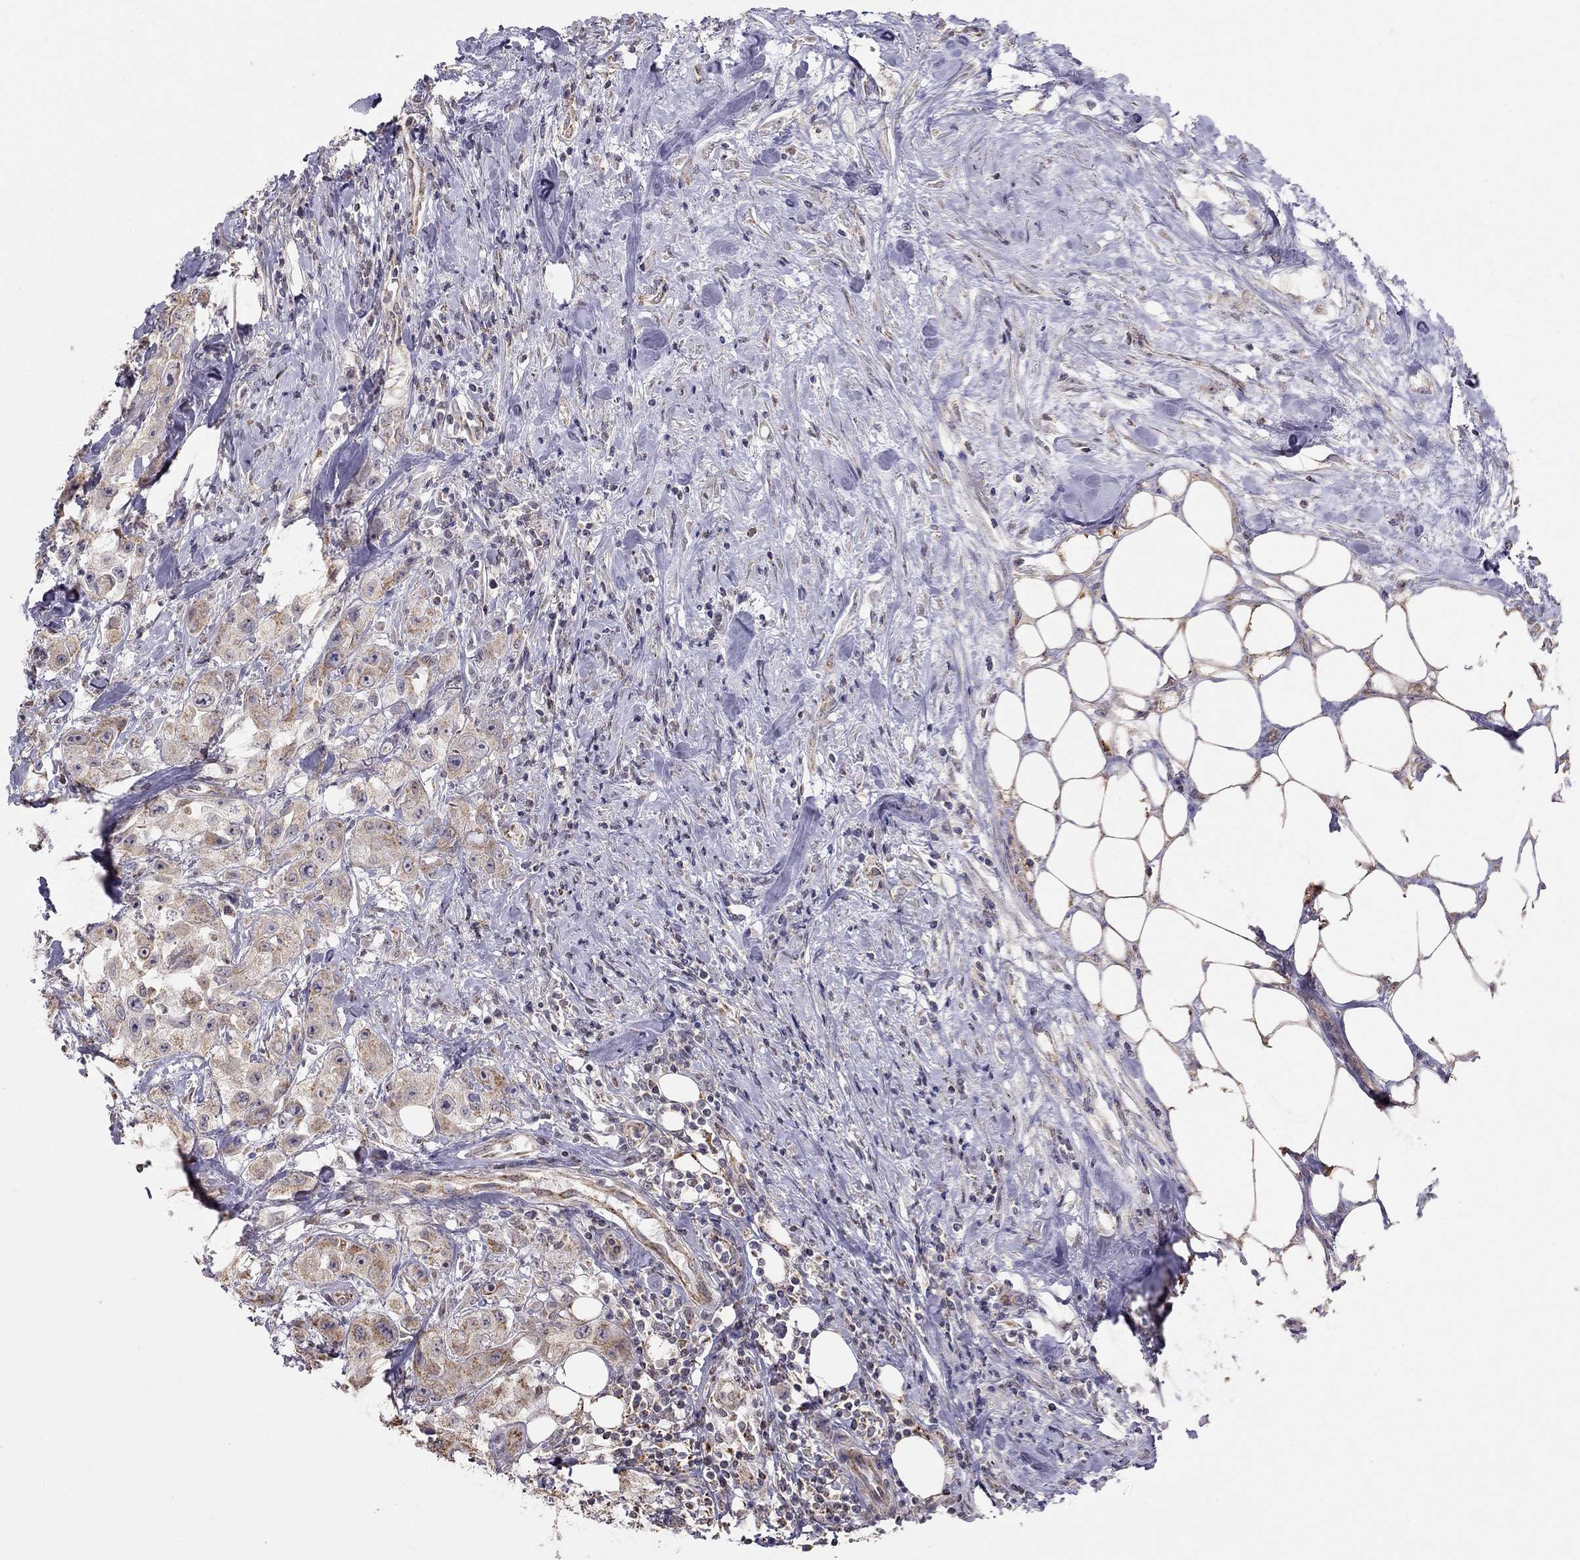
{"staining": {"intensity": "moderate", "quantity": "25%-75%", "location": "cytoplasmic/membranous"}, "tissue": "urothelial cancer", "cell_type": "Tumor cells", "image_type": "cancer", "snomed": [{"axis": "morphology", "description": "Urothelial carcinoma, High grade"}, {"axis": "topography", "description": "Urinary bladder"}], "caption": "An image showing moderate cytoplasmic/membranous staining in approximately 25%-75% of tumor cells in urothelial carcinoma (high-grade), as visualized by brown immunohistochemical staining.", "gene": "LRIT3", "patient": {"sex": "male", "age": 79}}